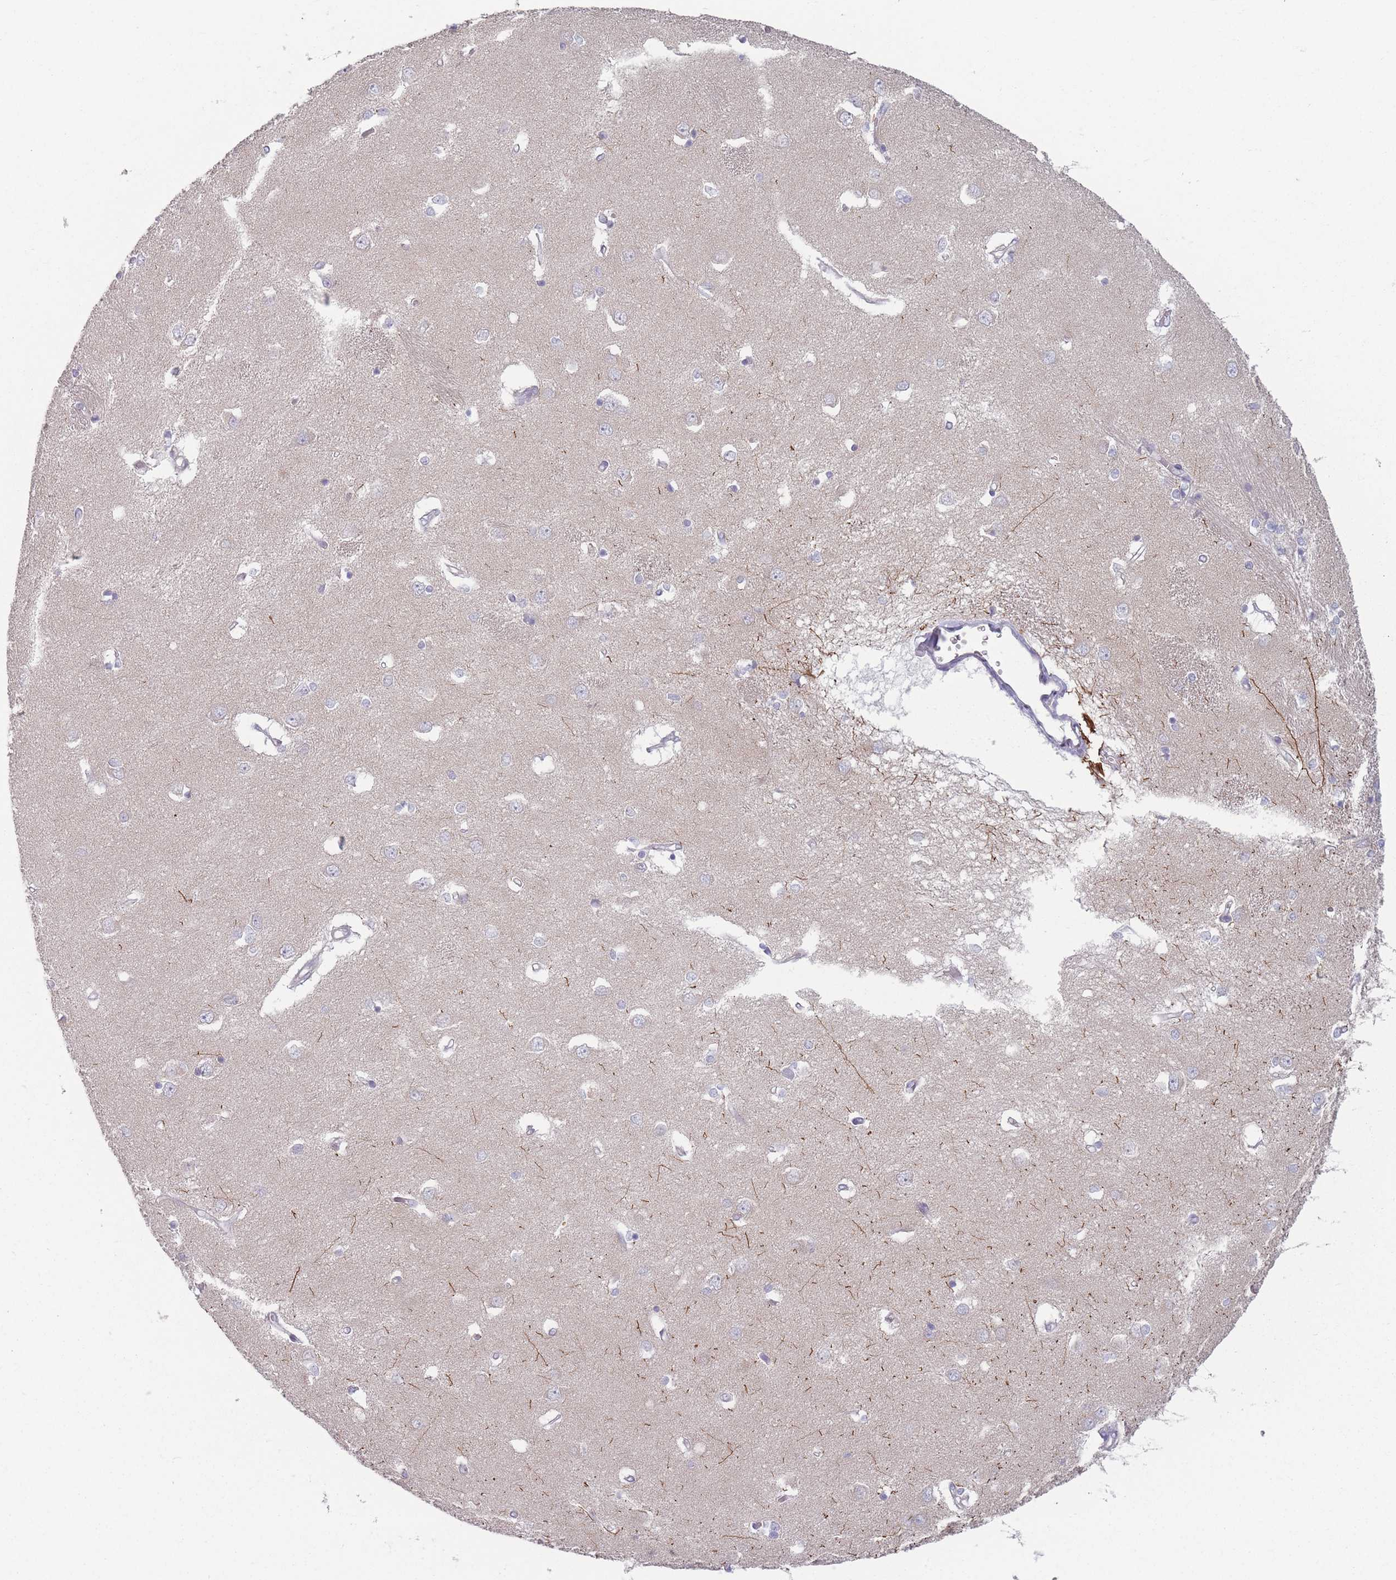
{"staining": {"intensity": "weak", "quantity": "<25%", "location": "cytoplasmic/membranous"}, "tissue": "caudate", "cell_type": "Glial cells", "image_type": "normal", "snomed": [{"axis": "morphology", "description": "Normal tissue, NOS"}, {"axis": "topography", "description": "Lateral ventricle wall"}], "caption": "DAB immunohistochemical staining of normal caudate demonstrates no significant expression in glial cells.", "gene": "HSBP1L1", "patient": {"sex": "male", "age": 37}}